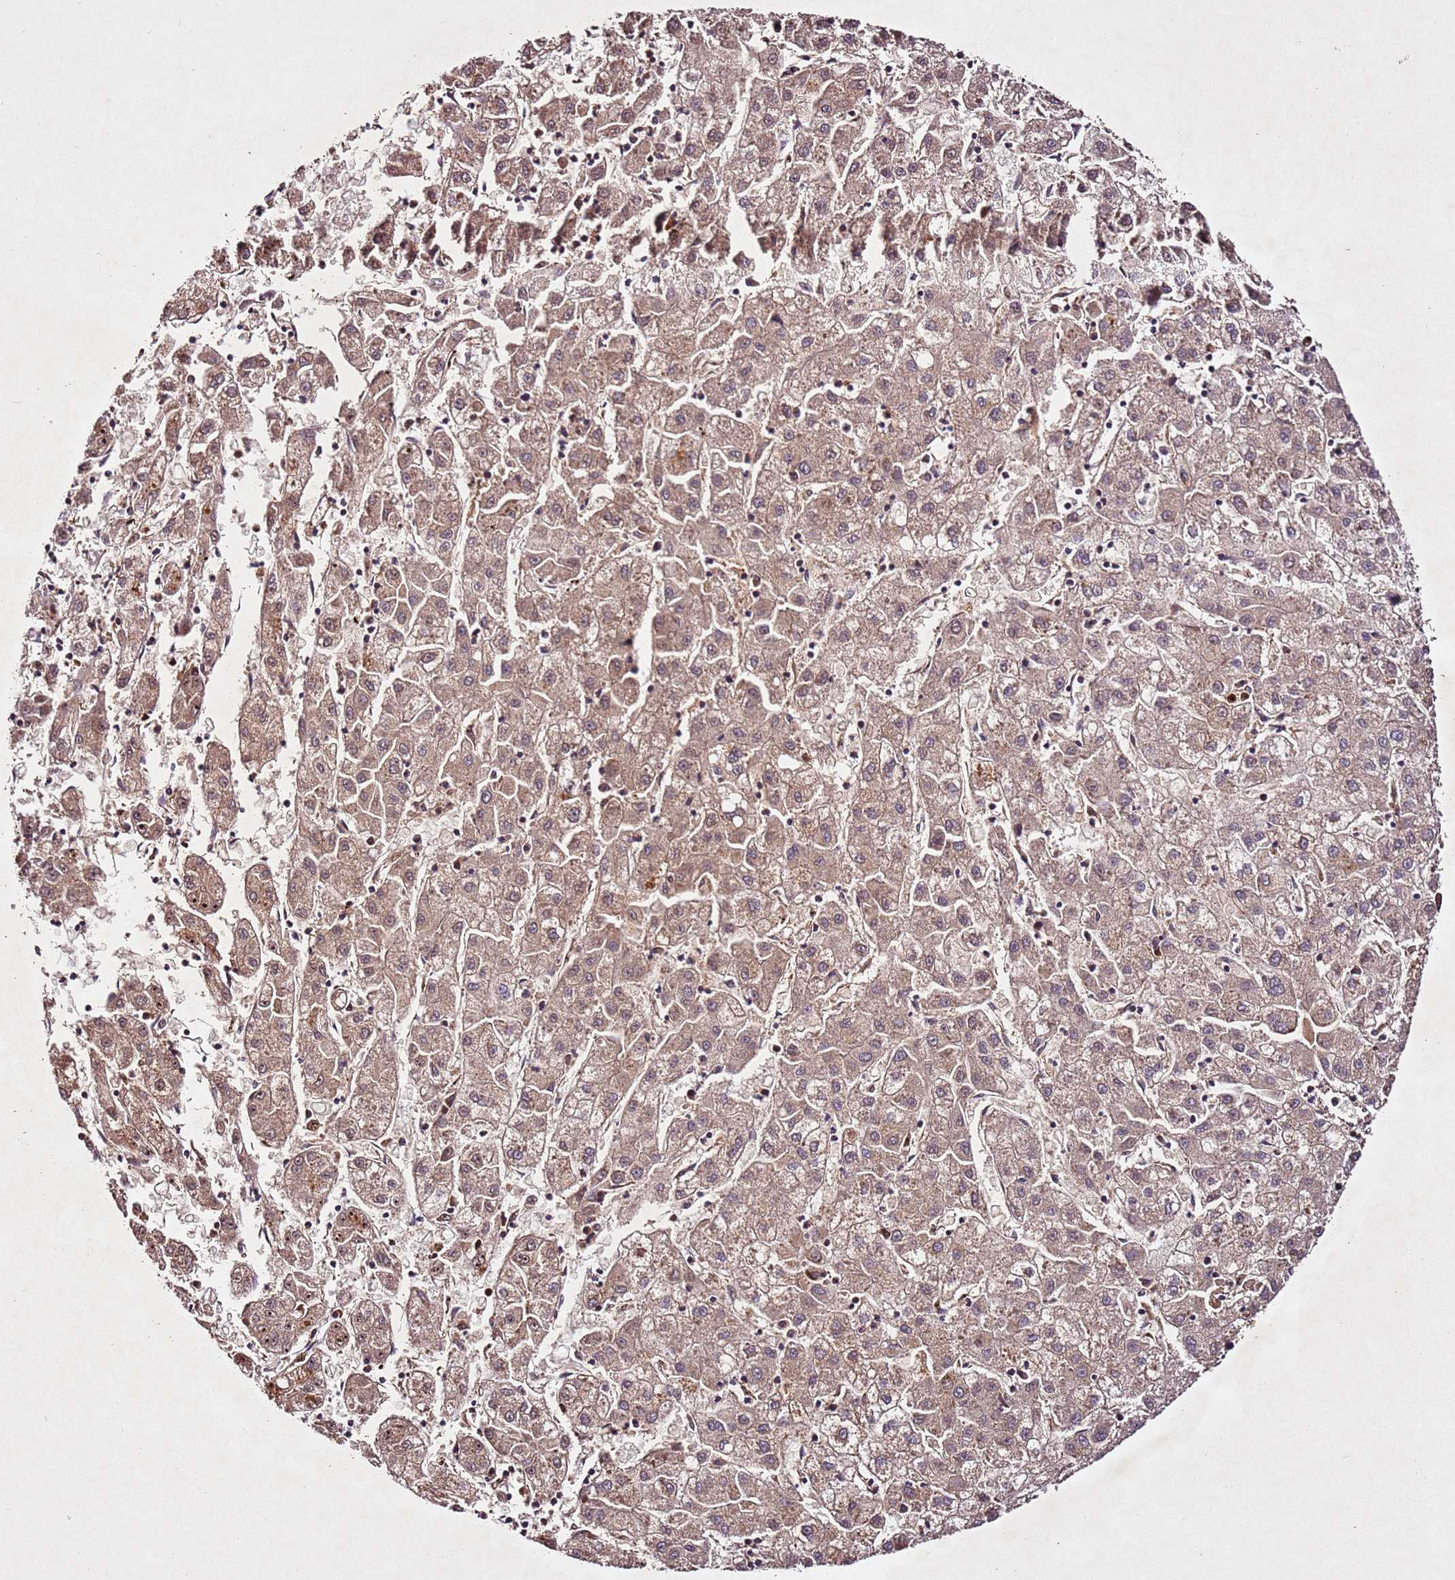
{"staining": {"intensity": "moderate", "quantity": ">75%", "location": "cytoplasmic/membranous"}, "tissue": "liver cancer", "cell_type": "Tumor cells", "image_type": "cancer", "snomed": [{"axis": "morphology", "description": "Carcinoma, Hepatocellular, NOS"}, {"axis": "topography", "description": "Liver"}], "caption": "Immunohistochemistry (DAB (3,3'-diaminobenzidine)) staining of hepatocellular carcinoma (liver) shows moderate cytoplasmic/membranous protein staining in about >75% of tumor cells.", "gene": "PTMA", "patient": {"sex": "male", "age": 72}}